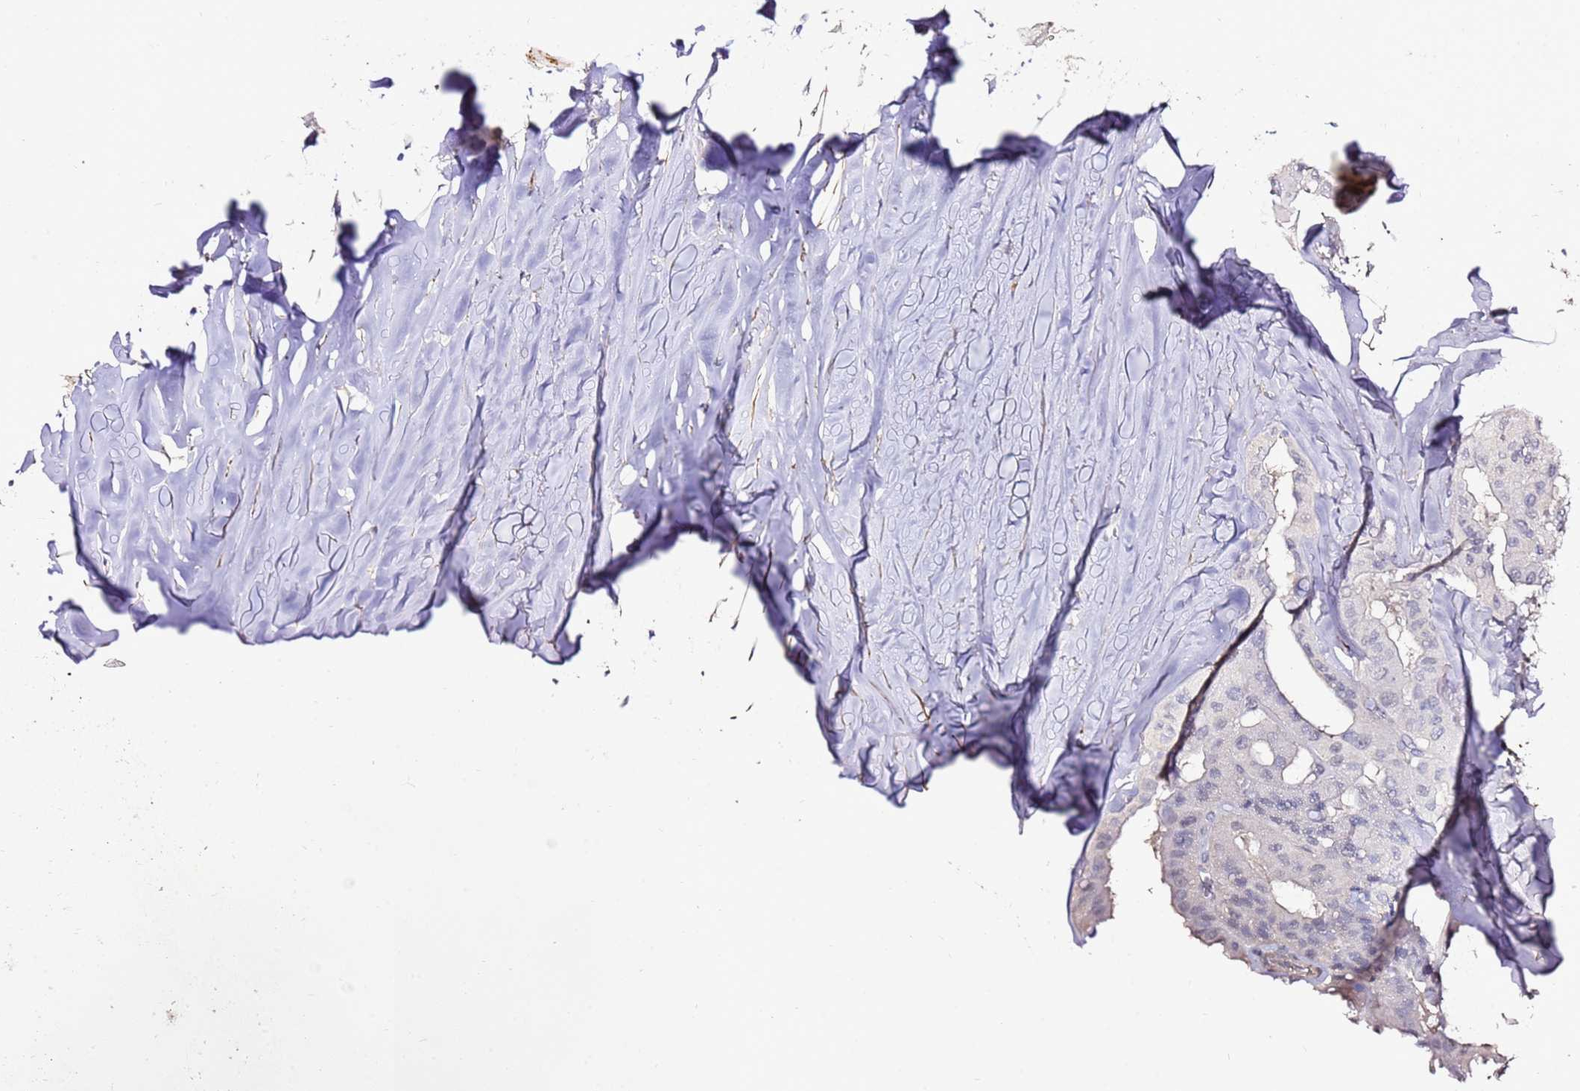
{"staining": {"intensity": "negative", "quantity": "none", "location": "none"}, "tissue": "thyroid cancer", "cell_type": "Tumor cells", "image_type": "cancer", "snomed": [{"axis": "morphology", "description": "Papillary adenocarcinoma, NOS"}, {"axis": "topography", "description": "Thyroid gland"}], "caption": "This is a histopathology image of IHC staining of thyroid cancer (papillary adenocarcinoma), which shows no staining in tumor cells.", "gene": "ART5", "patient": {"sex": "female", "age": 59}}